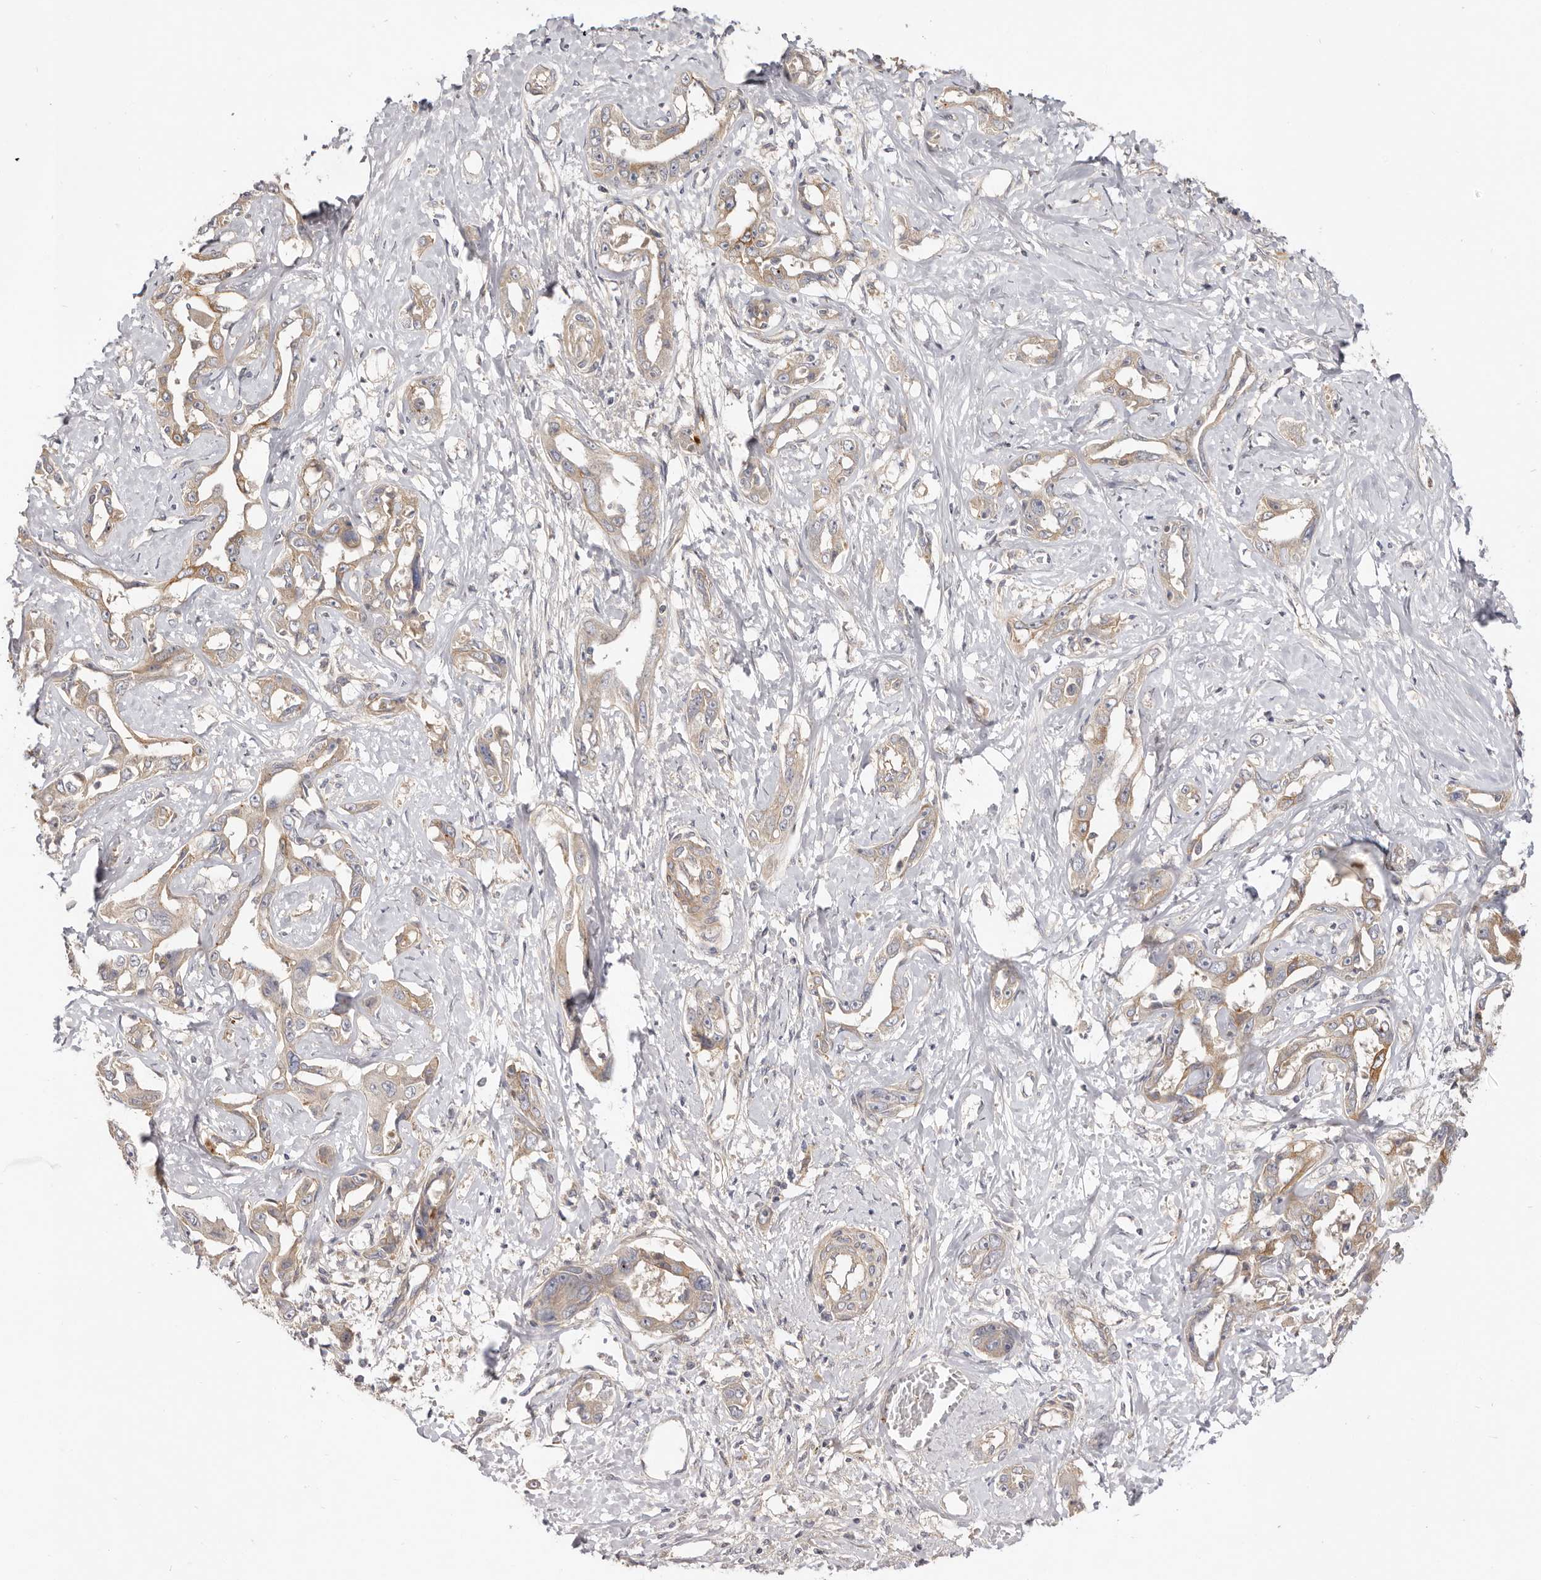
{"staining": {"intensity": "weak", "quantity": "25%-75%", "location": "cytoplasmic/membranous"}, "tissue": "liver cancer", "cell_type": "Tumor cells", "image_type": "cancer", "snomed": [{"axis": "morphology", "description": "Cholangiocarcinoma"}, {"axis": "topography", "description": "Liver"}], "caption": "This micrograph exhibits liver cholangiocarcinoma stained with immunohistochemistry (IHC) to label a protein in brown. The cytoplasmic/membranous of tumor cells show weak positivity for the protein. Nuclei are counter-stained blue.", "gene": "ADAMTS9", "patient": {"sex": "male", "age": 59}}